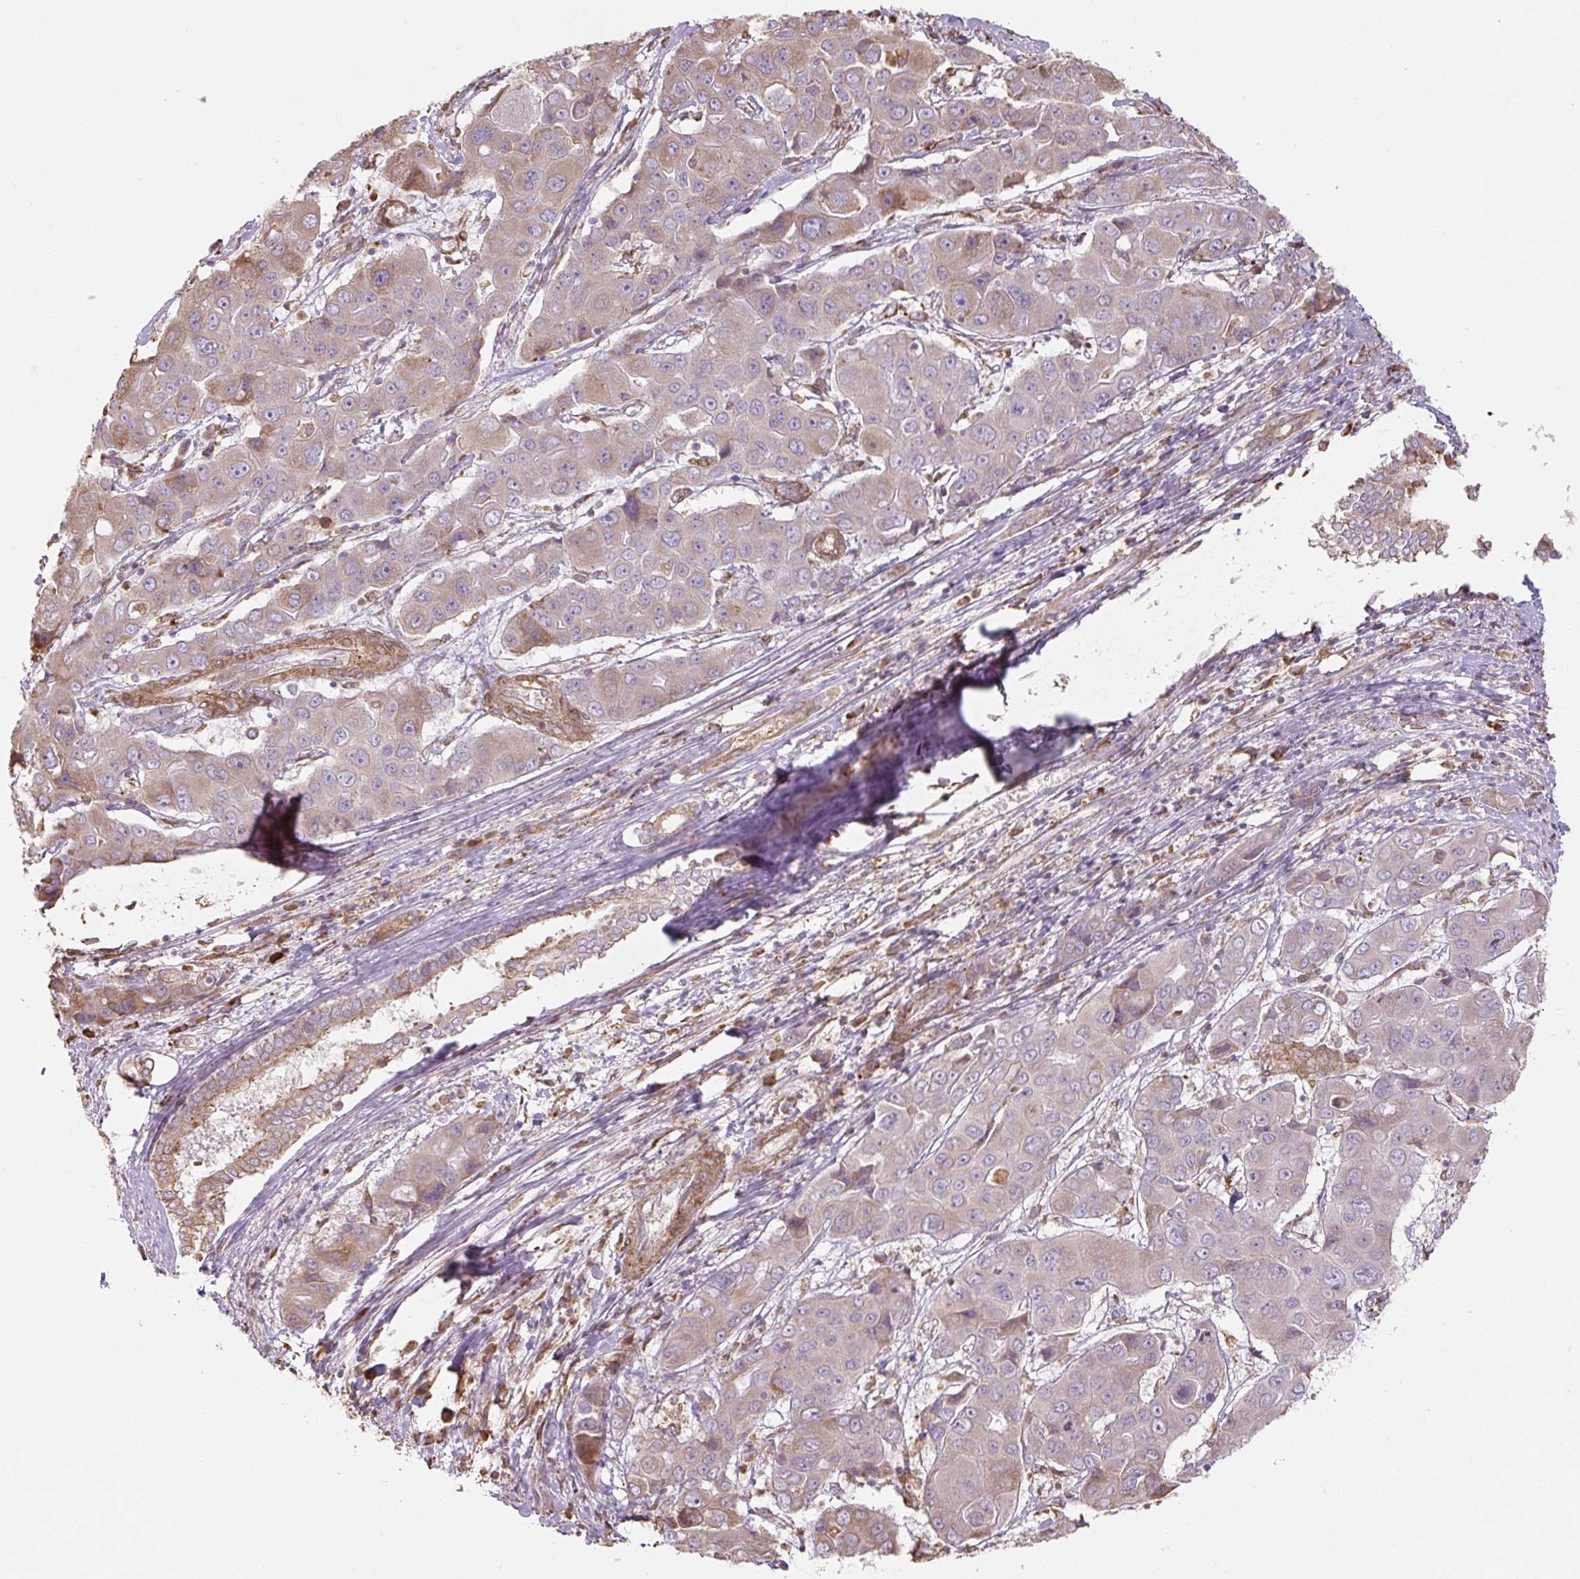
{"staining": {"intensity": "weak", "quantity": "<25%", "location": "cytoplasmic/membranous"}, "tissue": "liver cancer", "cell_type": "Tumor cells", "image_type": "cancer", "snomed": [{"axis": "morphology", "description": "Cholangiocarcinoma"}, {"axis": "topography", "description": "Liver"}], "caption": "Human cholangiocarcinoma (liver) stained for a protein using IHC demonstrates no positivity in tumor cells.", "gene": "RASA1", "patient": {"sex": "male", "age": 67}}